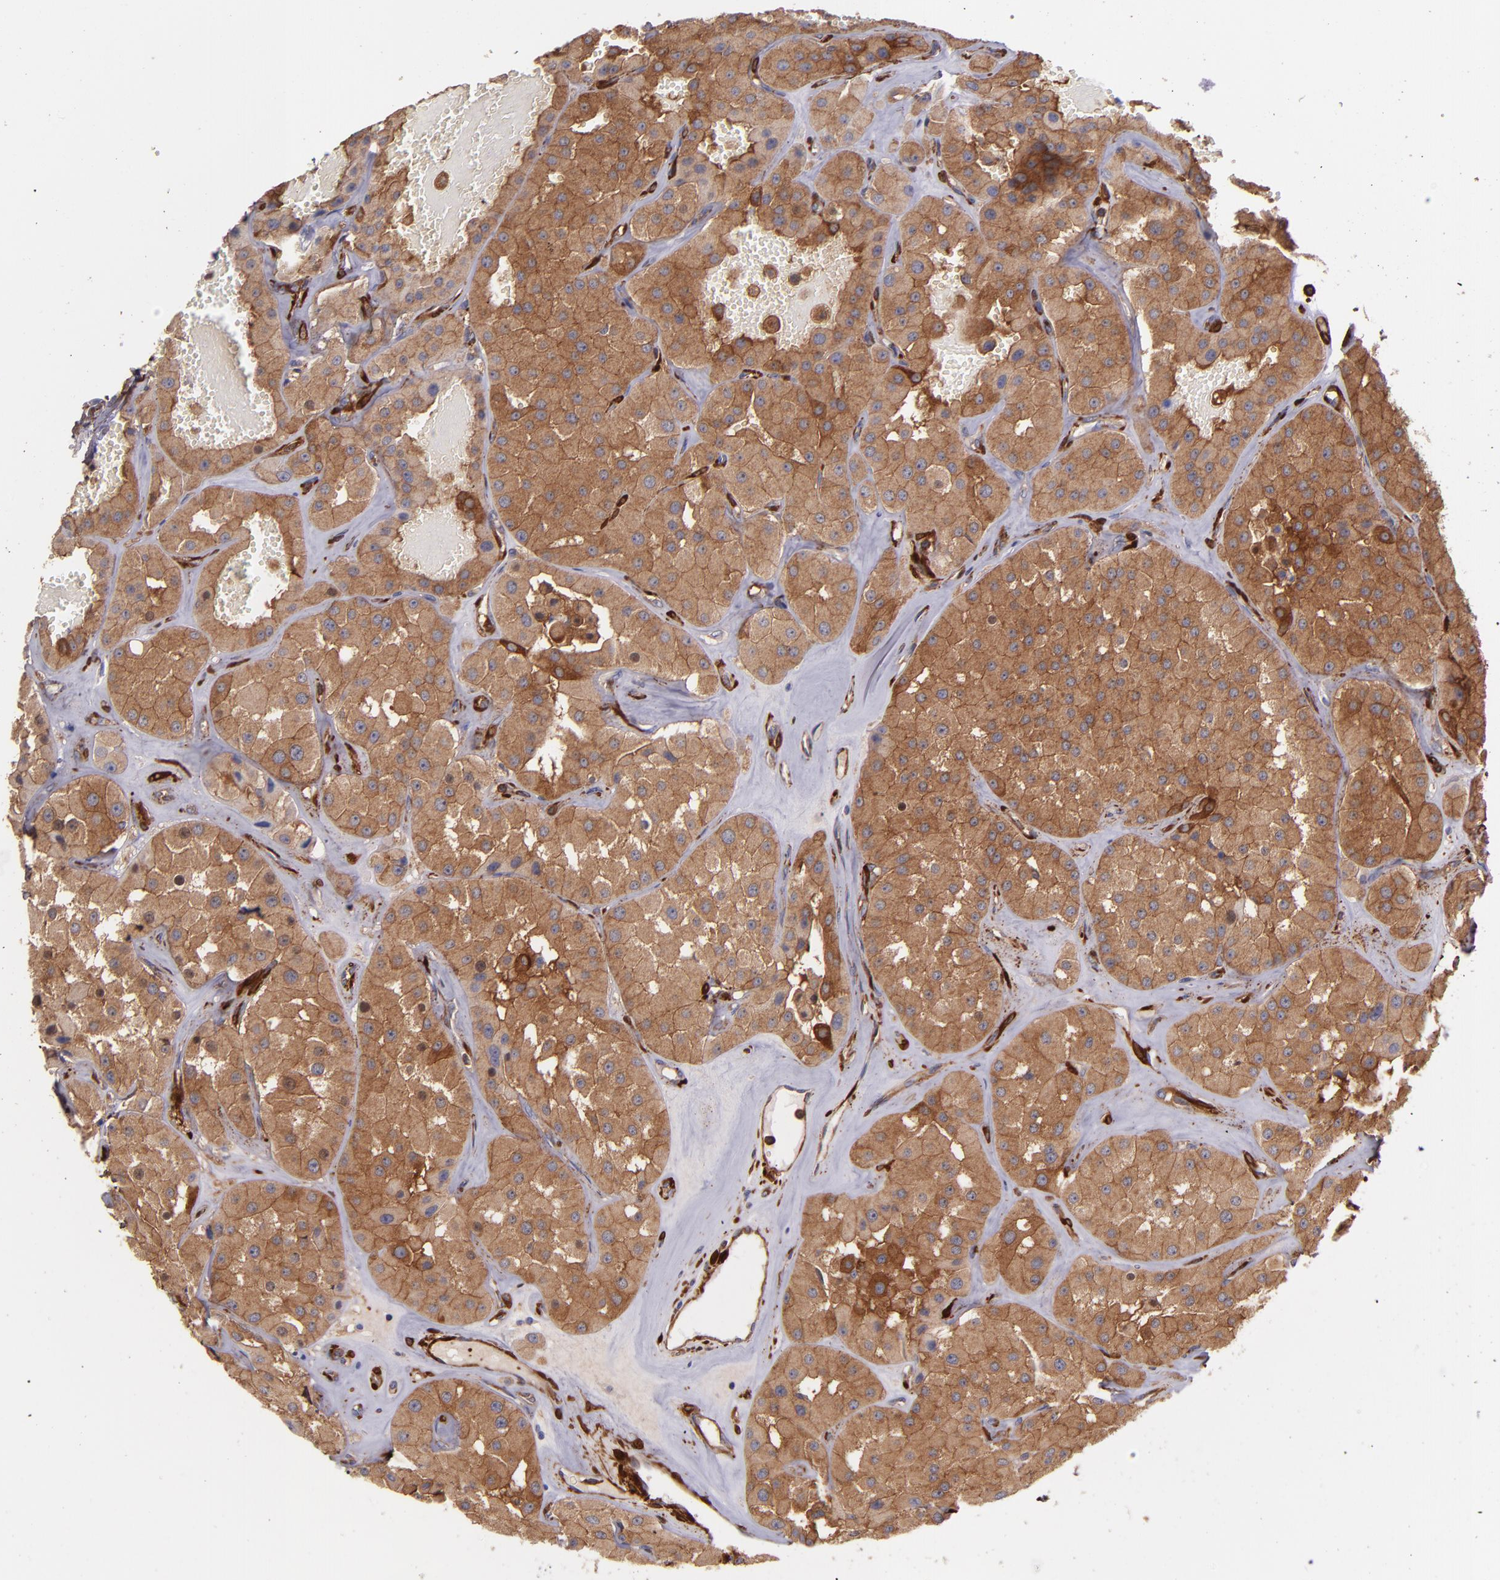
{"staining": {"intensity": "moderate", "quantity": ">75%", "location": "cytoplasmic/membranous"}, "tissue": "renal cancer", "cell_type": "Tumor cells", "image_type": "cancer", "snomed": [{"axis": "morphology", "description": "Adenocarcinoma, uncertain malignant potential"}, {"axis": "topography", "description": "Kidney"}], "caption": "Immunohistochemistry (IHC) (DAB (3,3'-diaminobenzidine)) staining of human renal cancer exhibits moderate cytoplasmic/membranous protein expression in approximately >75% of tumor cells. Using DAB (brown) and hematoxylin (blue) stains, captured at high magnification using brightfield microscopy.", "gene": "VCL", "patient": {"sex": "male", "age": 63}}